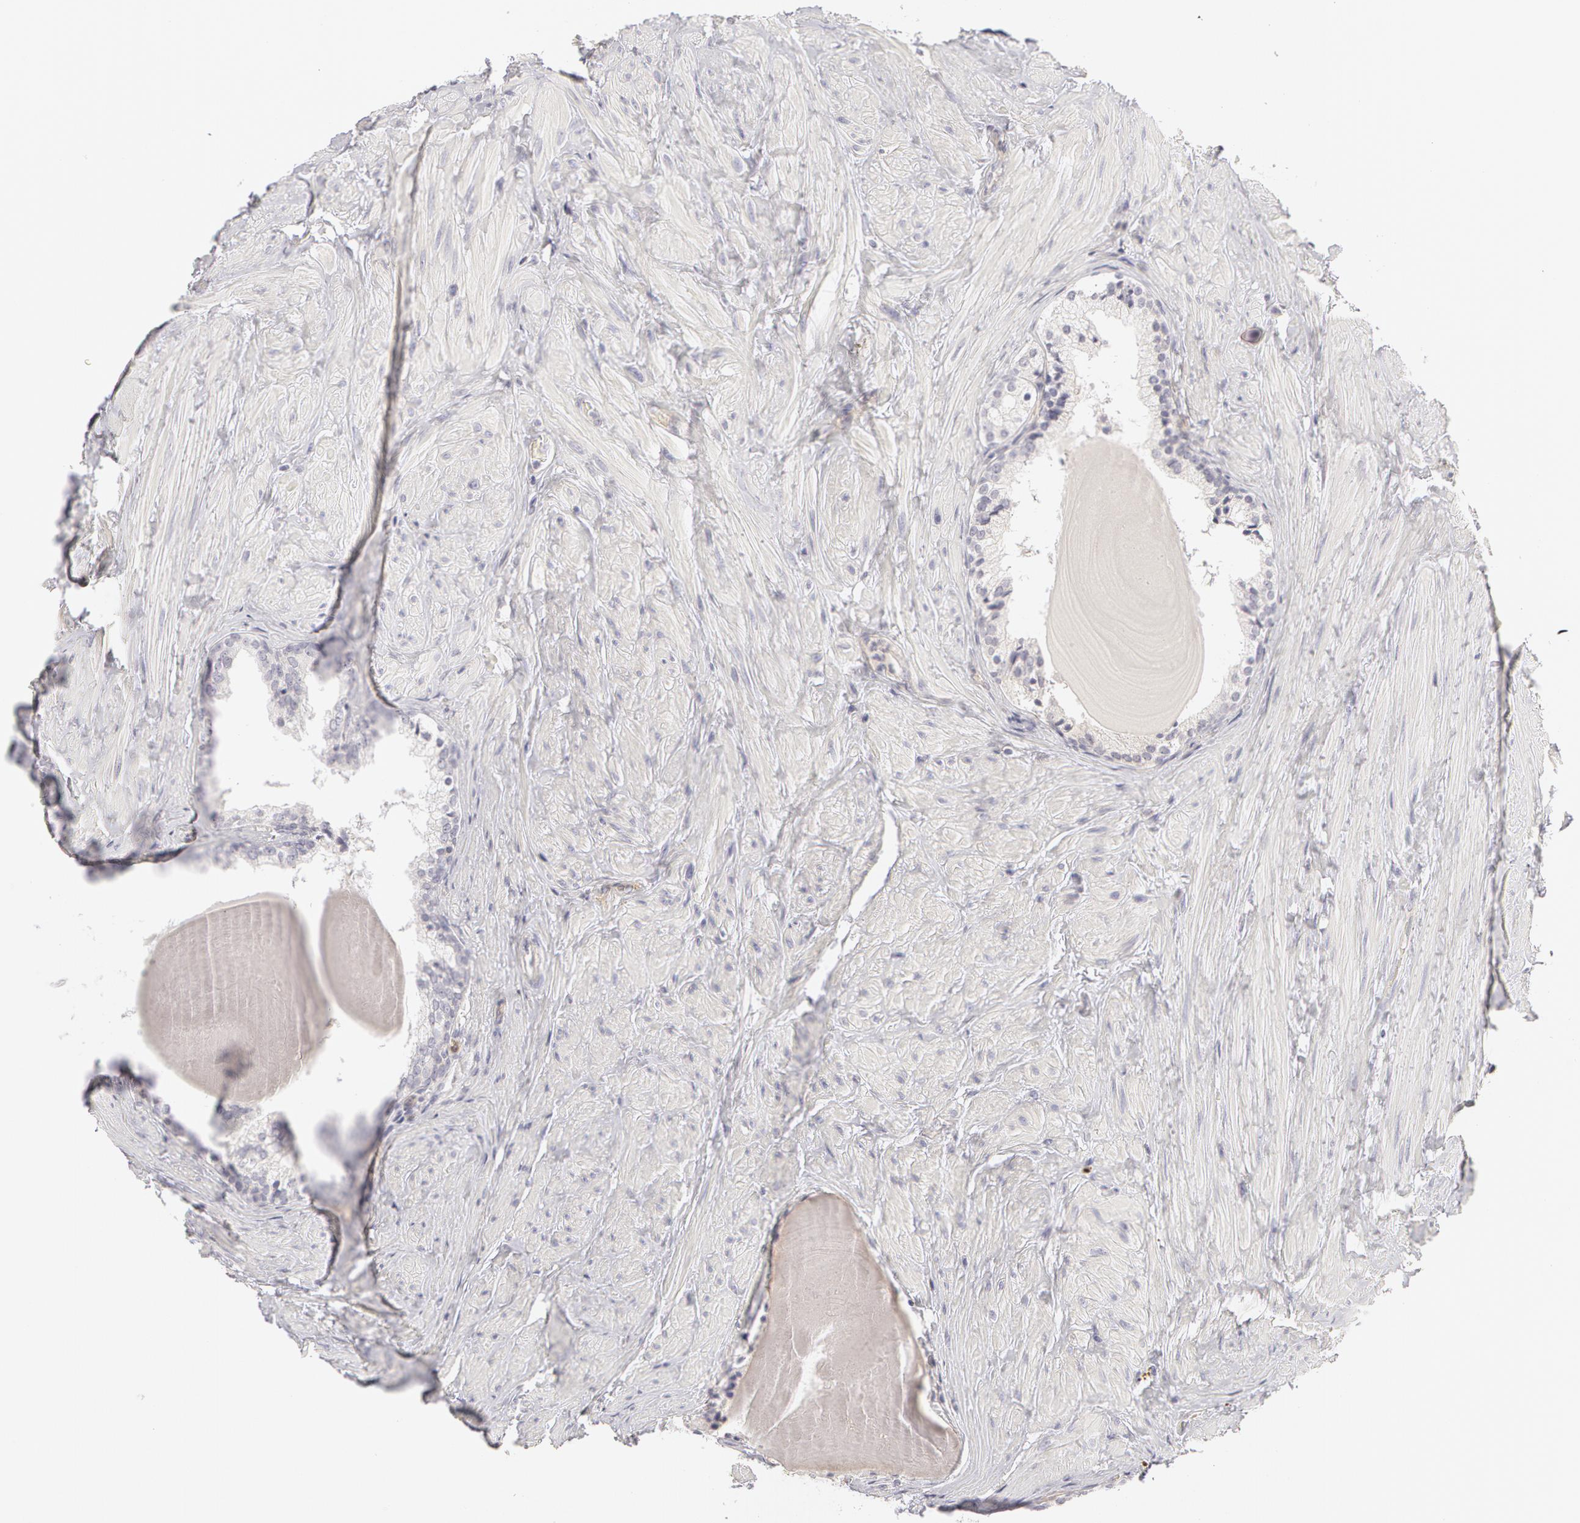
{"staining": {"intensity": "negative", "quantity": "none", "location": "none"}, "tissue": "prostate", "cell_type": "Glandular cells", "image_type": "normal", "snomed": [{"axis": "morphology", "description": "Normal tissue, NOS"}, {"axis": "topography", "description": "Prostate"}], "caption": "Immunohistochemistry of normal human prostate demonstrates no expression in glandular cells.", "gene": "ABCB1", "patient": {"sex": "male", "age": 65}}